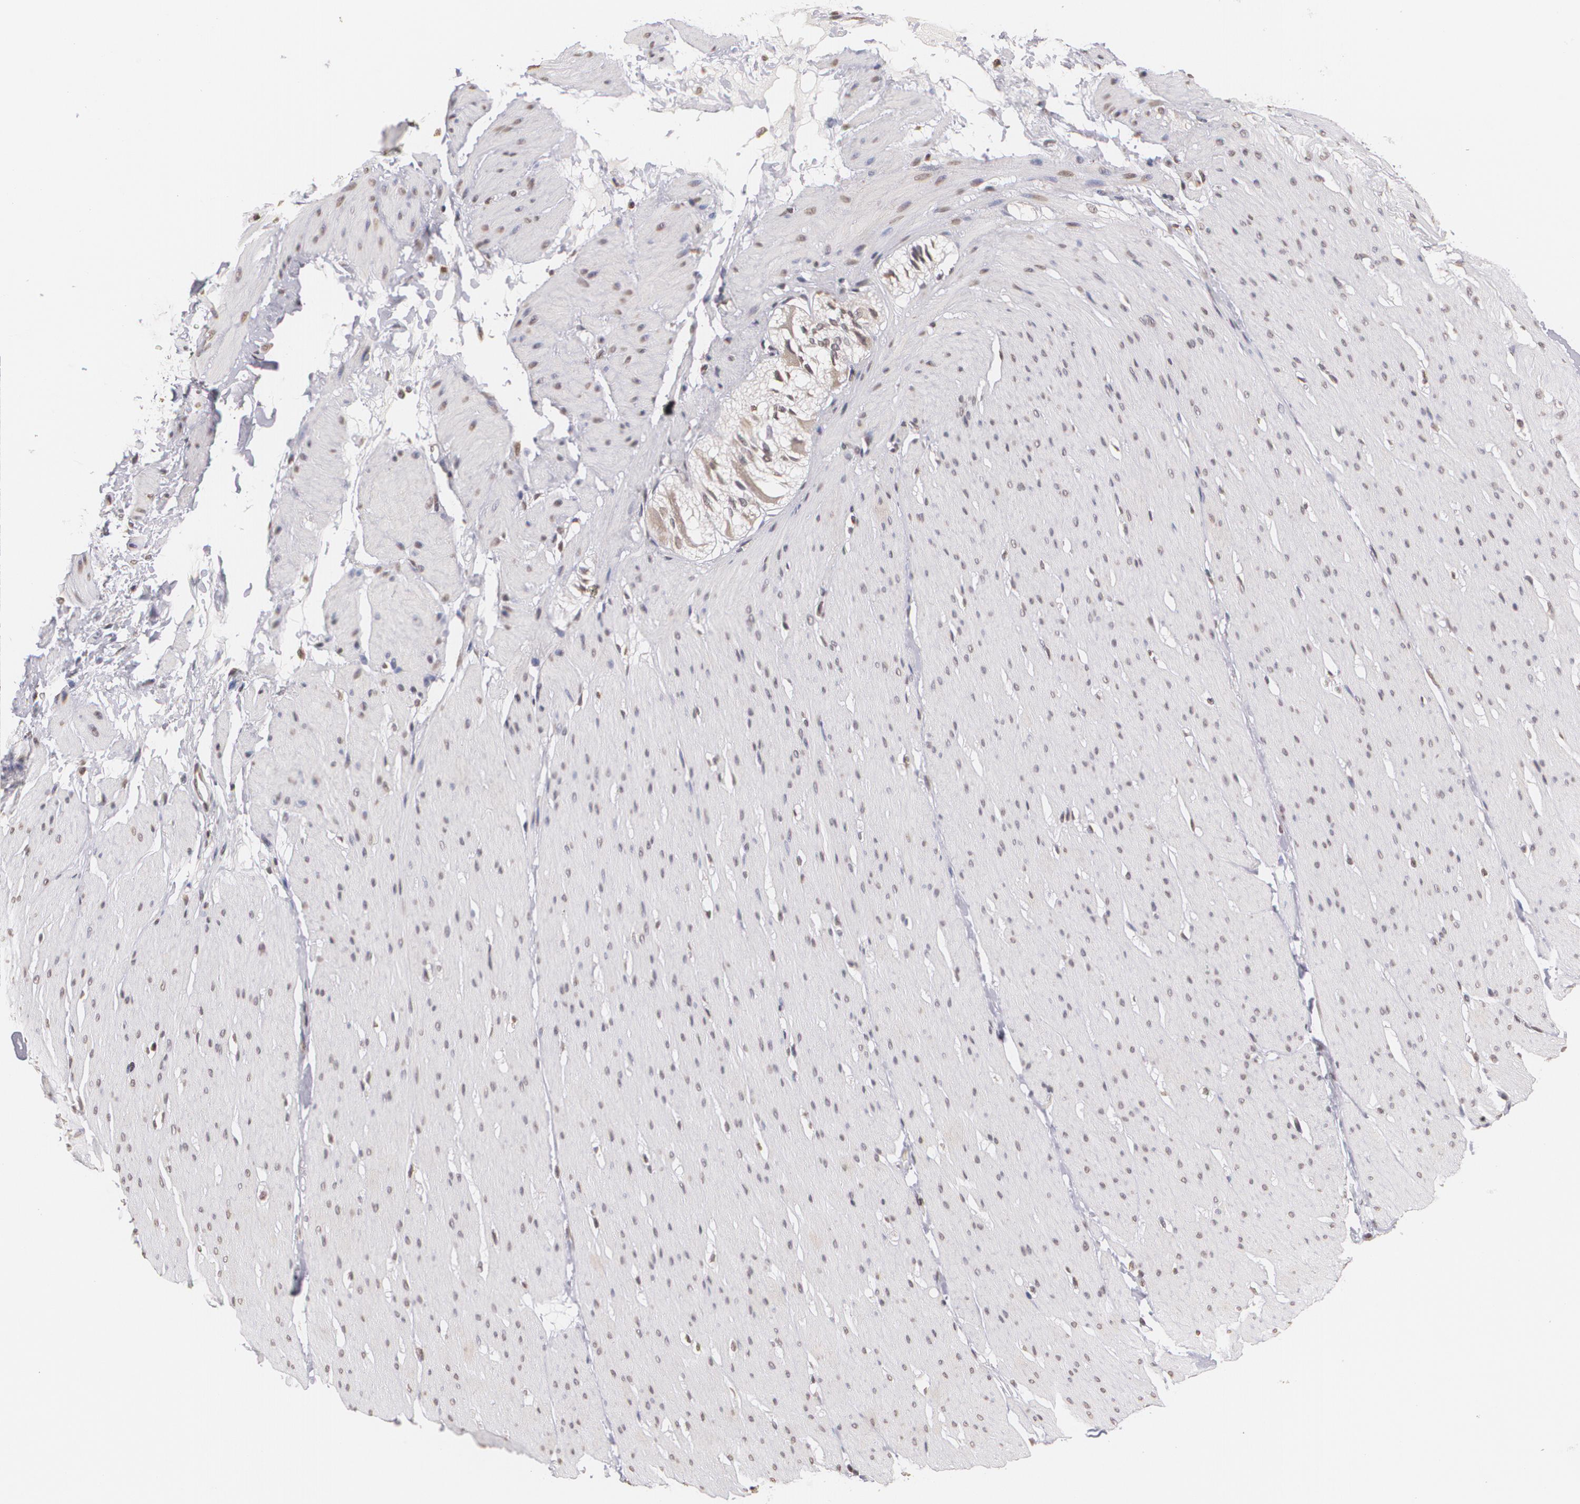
{"staining": {"intensity": "negative", "quantity": "none", "location": "none"}, "tissue": "smooth muscle", "cell_type": "Smooth muscle cells", "image_type": "normal", "snomed": [{"axis": "morphology", "description": "Normal tissue, NOS"}, {"axis": "topography", "description": "Smooth muscle"}, {"axis": "topography", "description": "Colon"}], "caption": "The image displays no staining of smooth muscle cells in normal smooth muscle.", "gene": "THRB", "patient": {"sex": "male", "age": 67}}